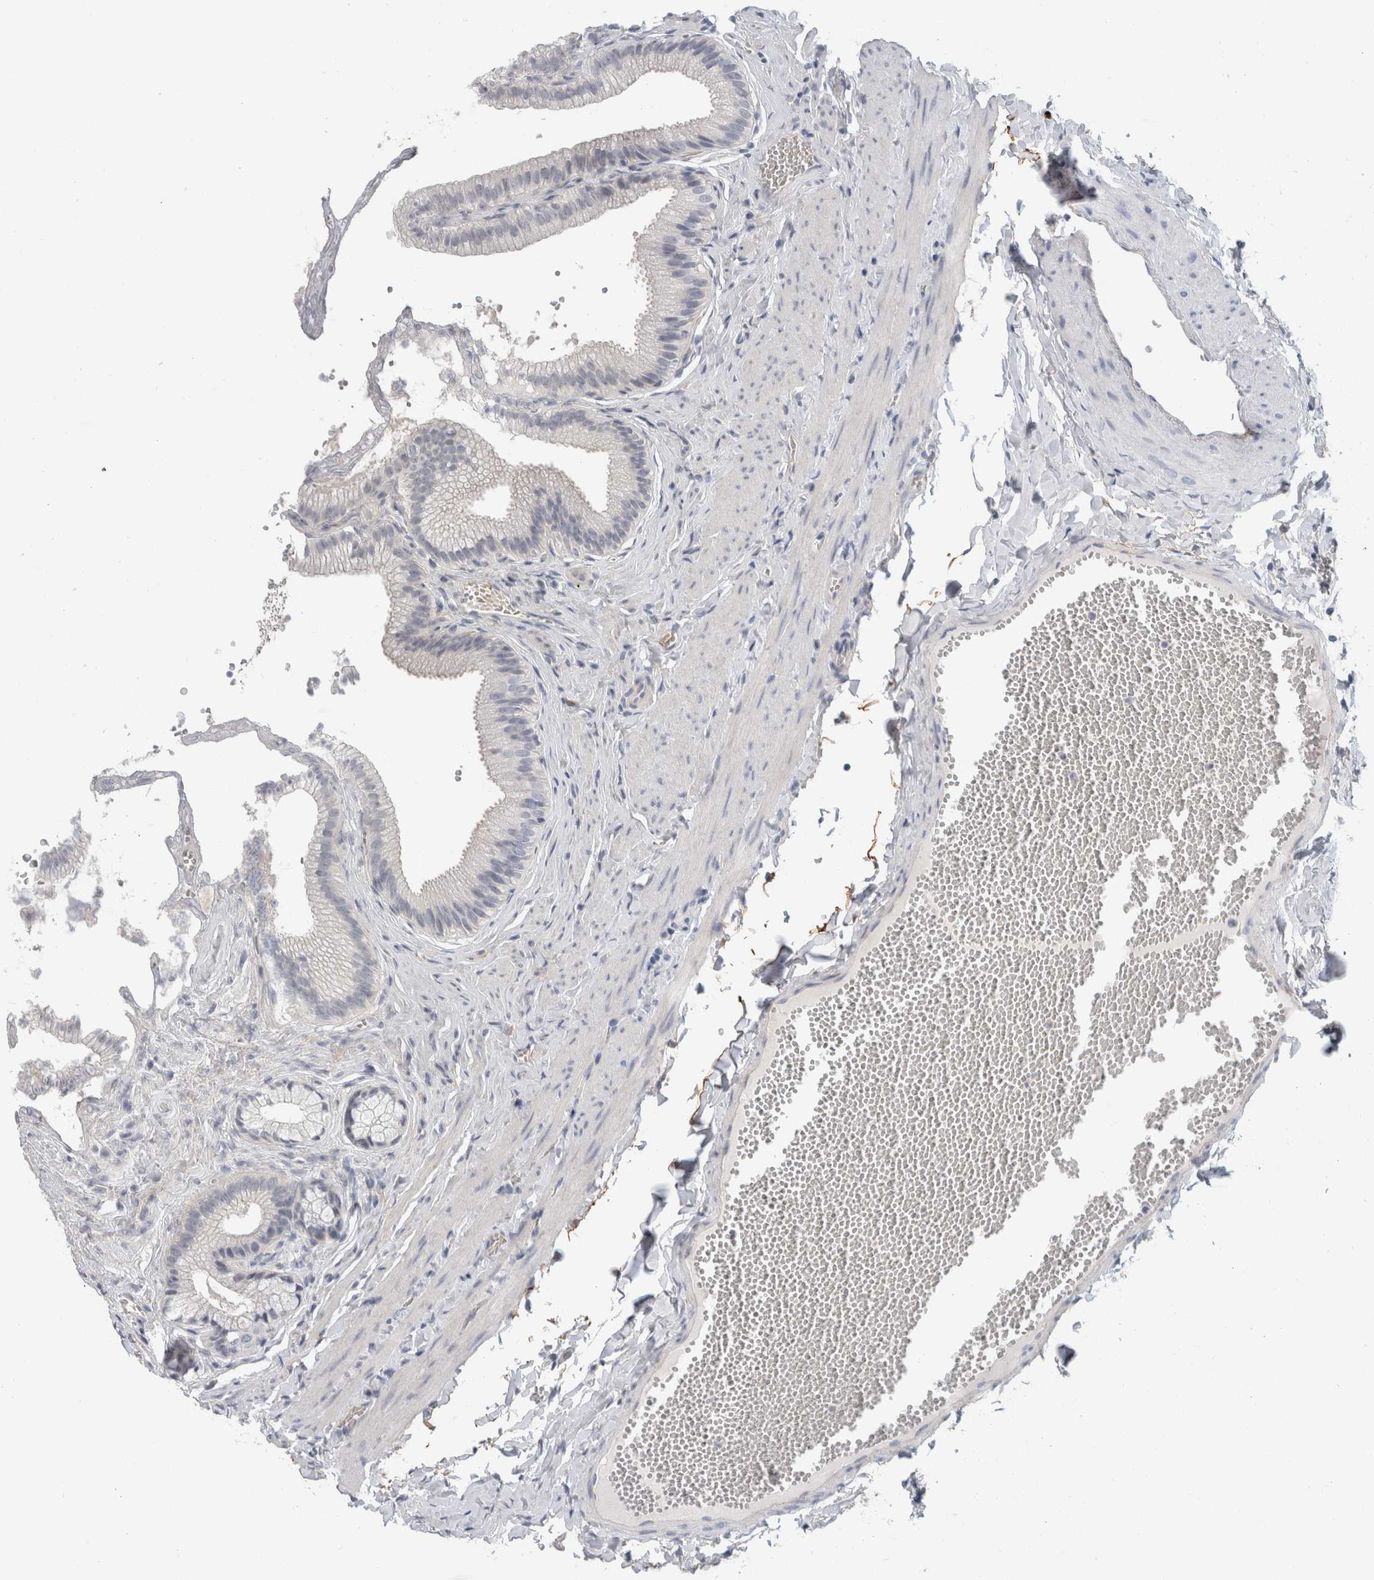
{"staining": {"intensity": "negative", "quantity": "none", "location": "none"}, "tissue": "gallbladder", "cell_type": "Glandular cells", "image_type": "normal", "snomed": [{"axis": "morphology", "description": "Normal tissue, NOS"}, {"axis": "topography", "description": "Gallbladder"}], "caption": "Gallbladder stained for a protein using immunohistochemistry (IHC) demonstrates no staining glandular cells.", "gene": "CD55", "patient": {"sex": "male", "age": 38}}